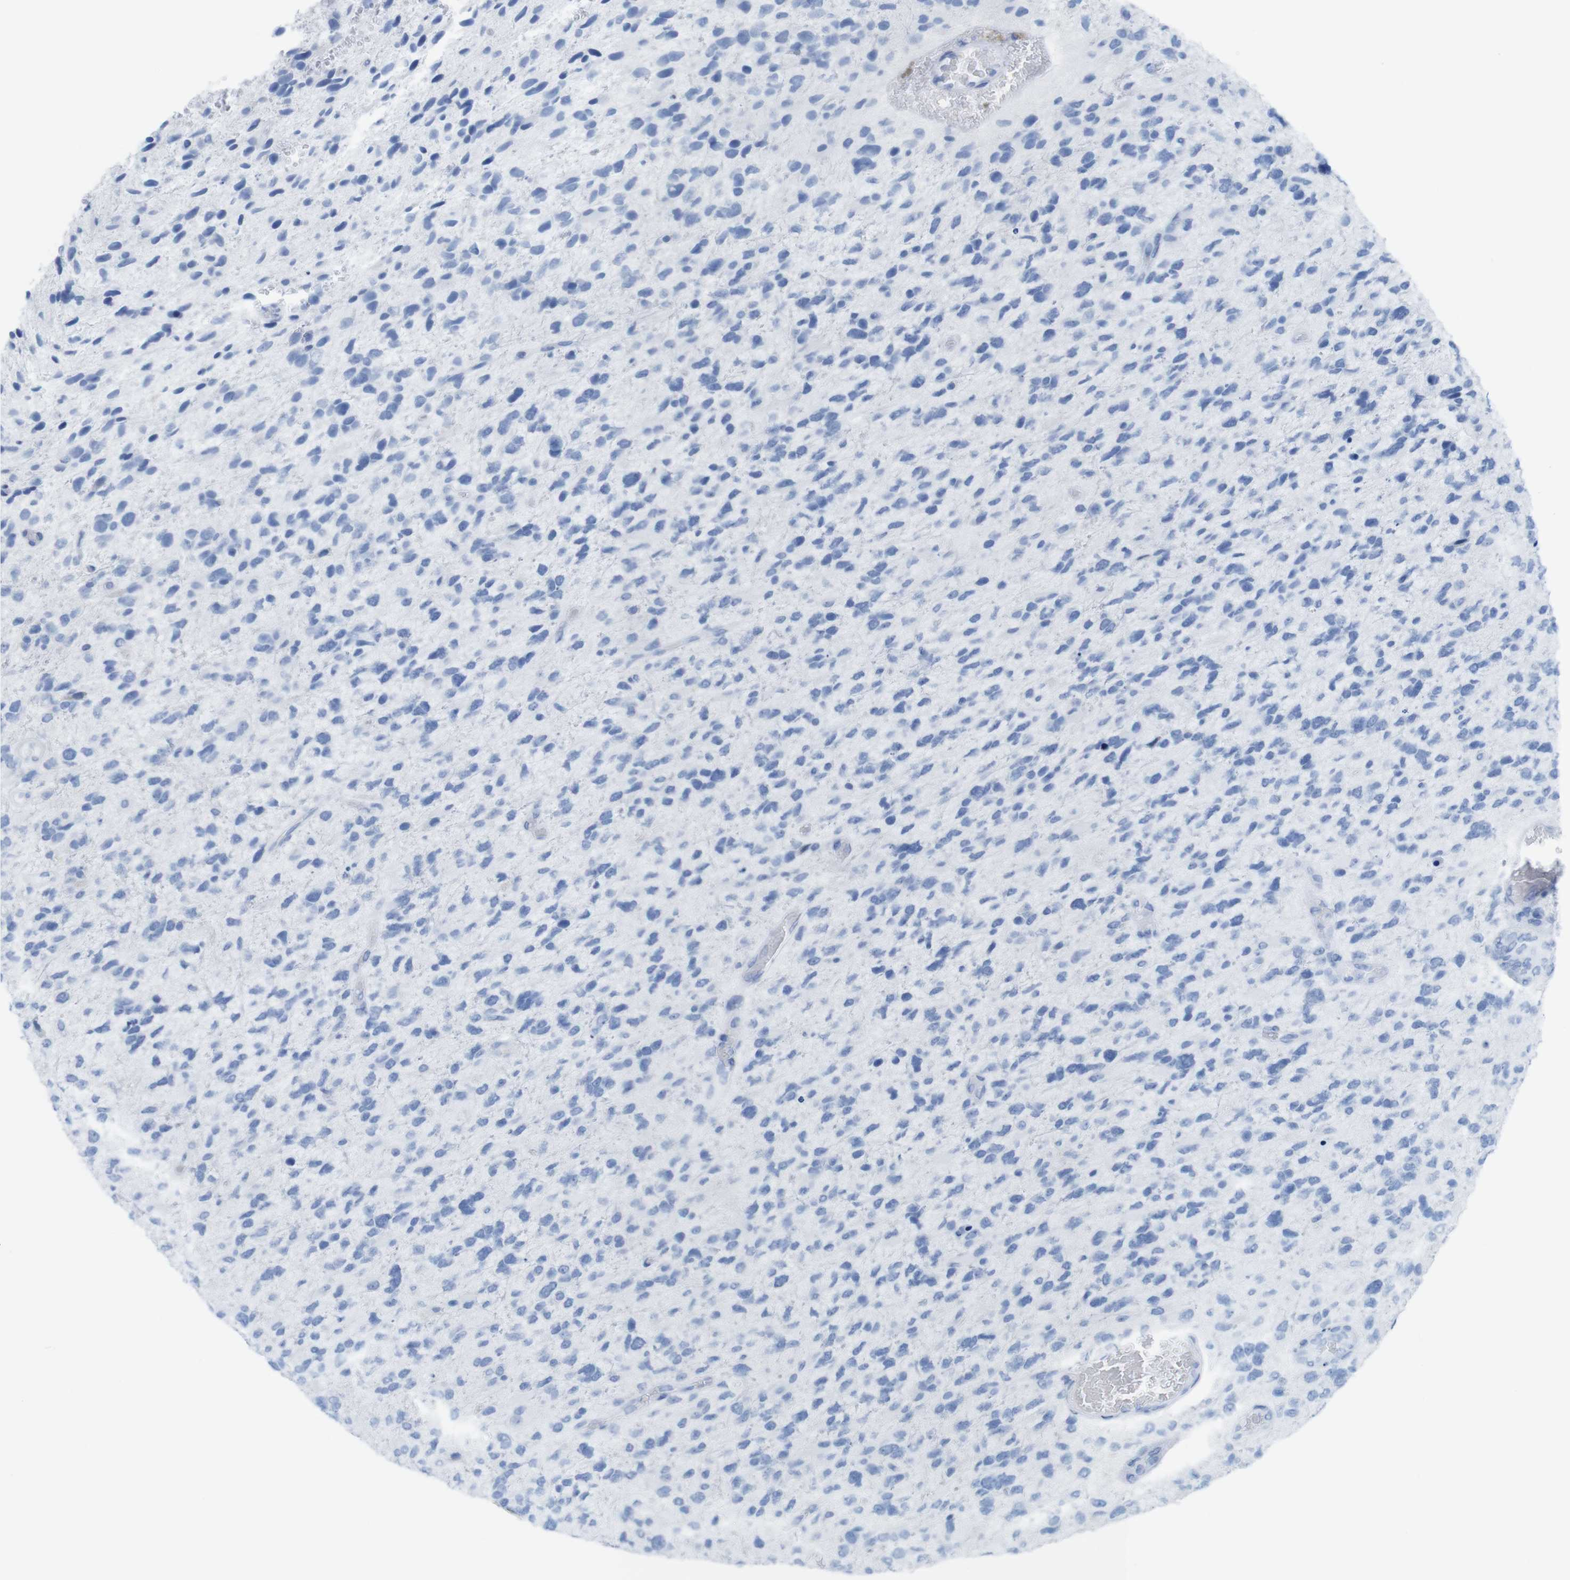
{"staining": {"intensity": "negative", "quantity": "none", "location": "none"}, "tissue": "glioma", "cell_type": "Tumor cells", "image_type": "cancer", "snomed": [{"axis": "morphology", "description": "Glioma, malignant, High grade"}, {"axis": "topography", "description": "Brain"}], "caption": "Glioma stained for a protein using immunohistochemistry exhibits no positivity tumor cells.", "gene": "MYH7", "patient": {"sex": "female", "age": 58}}